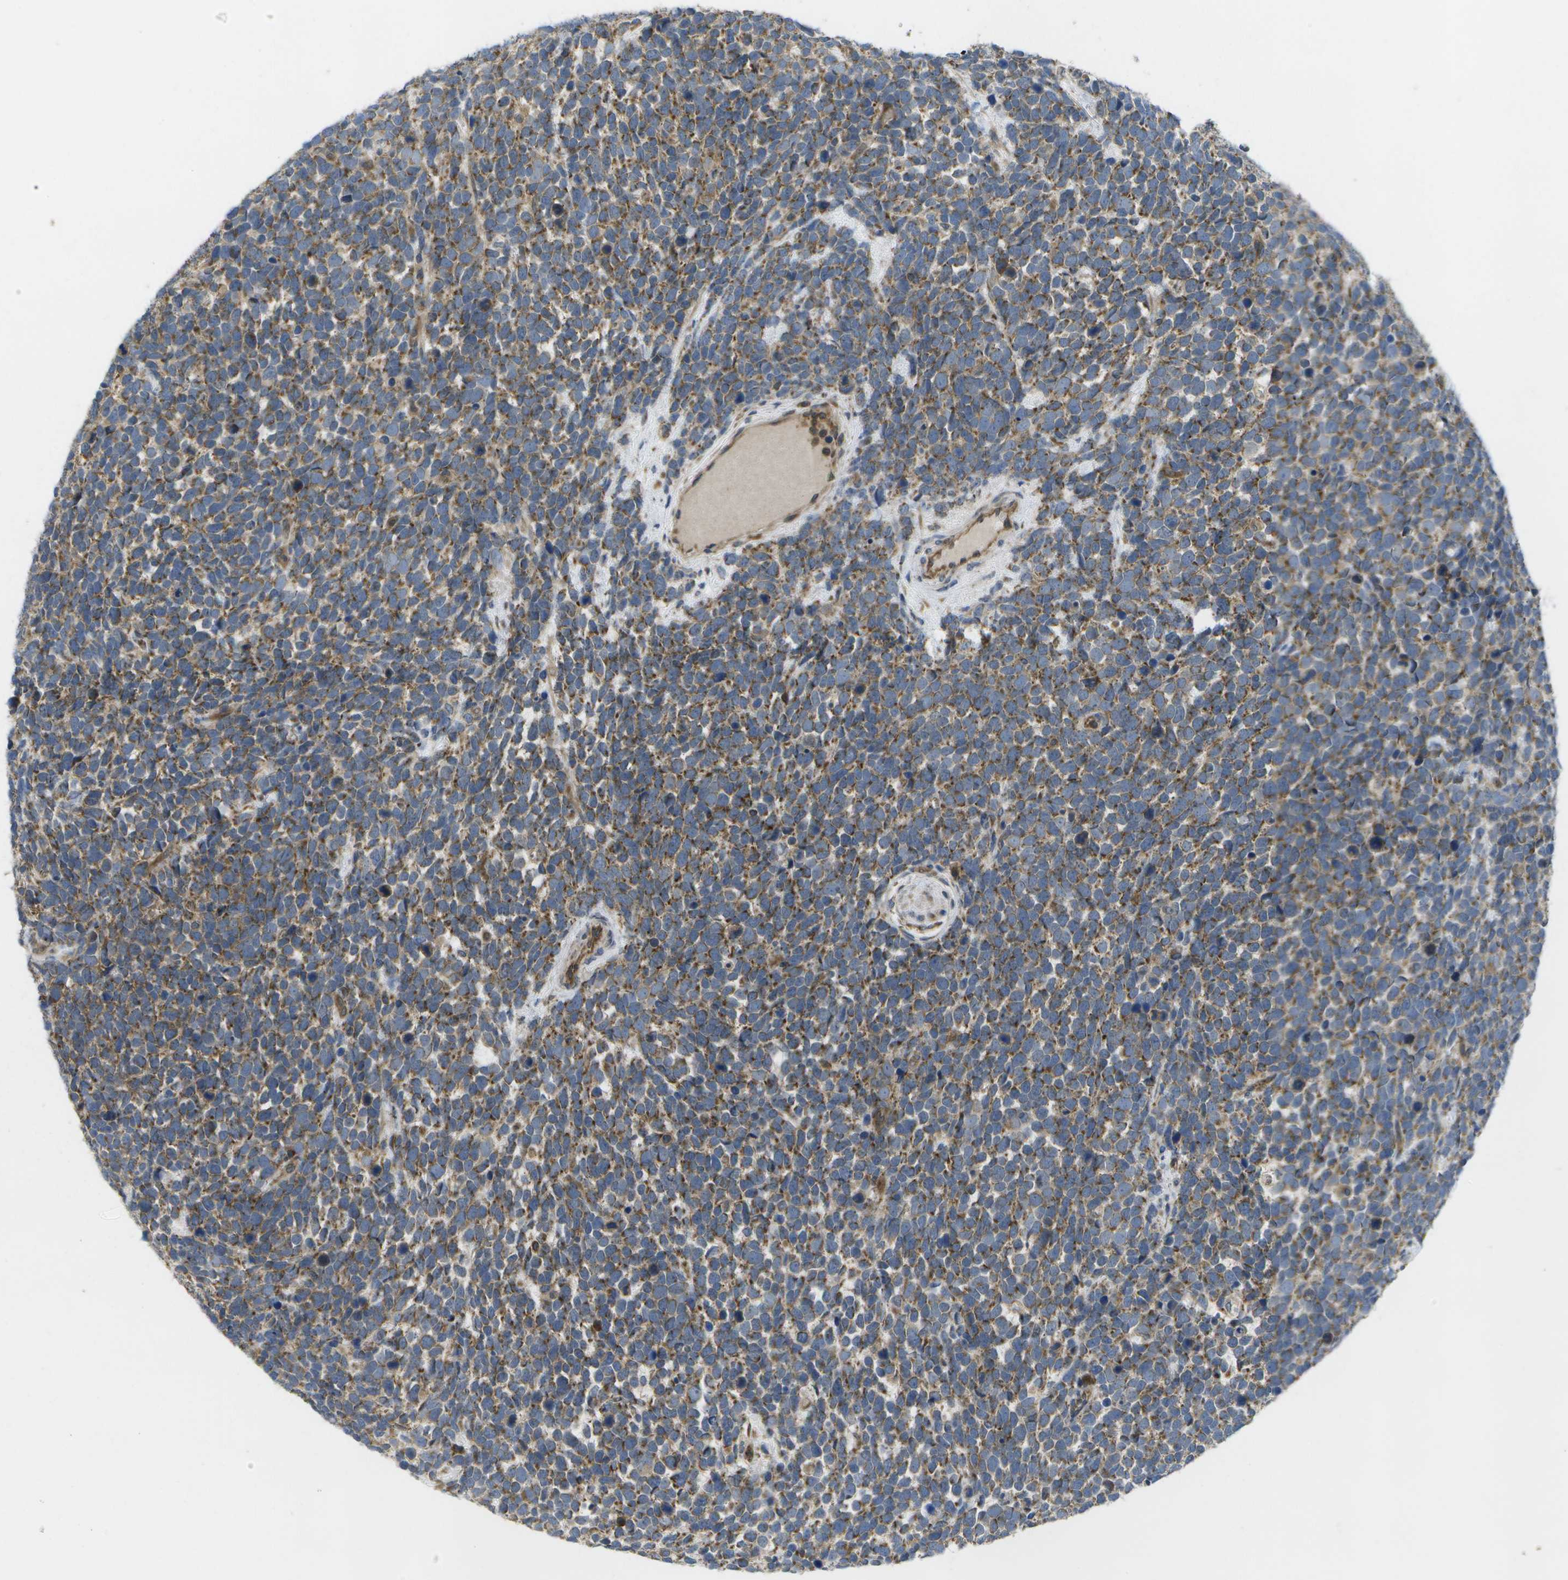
{"staining": {"intensity": "moderate", "quantity": ">75%", "location": "cytoplasmic/membranous"}, "tissue": "urothelial cancer", "cell_type": "Tumor cells", "image_type": "cancer", "snomed": [{"axis": "morphology", "description": "Urothelial carcinoma, High grade"}, {"axis": "topography", "description": "Urinary bladder"}], "caption": "This histopathology image shows urothelial cancer stained with IHC to label a protein in brown. The cytoplasmic/membranous of tumor cells show moderate positivity for the protein. Nuclei are counter-stained blue.", "gene": "DPM3", "patient": {"sex": "female", "age": 82}}